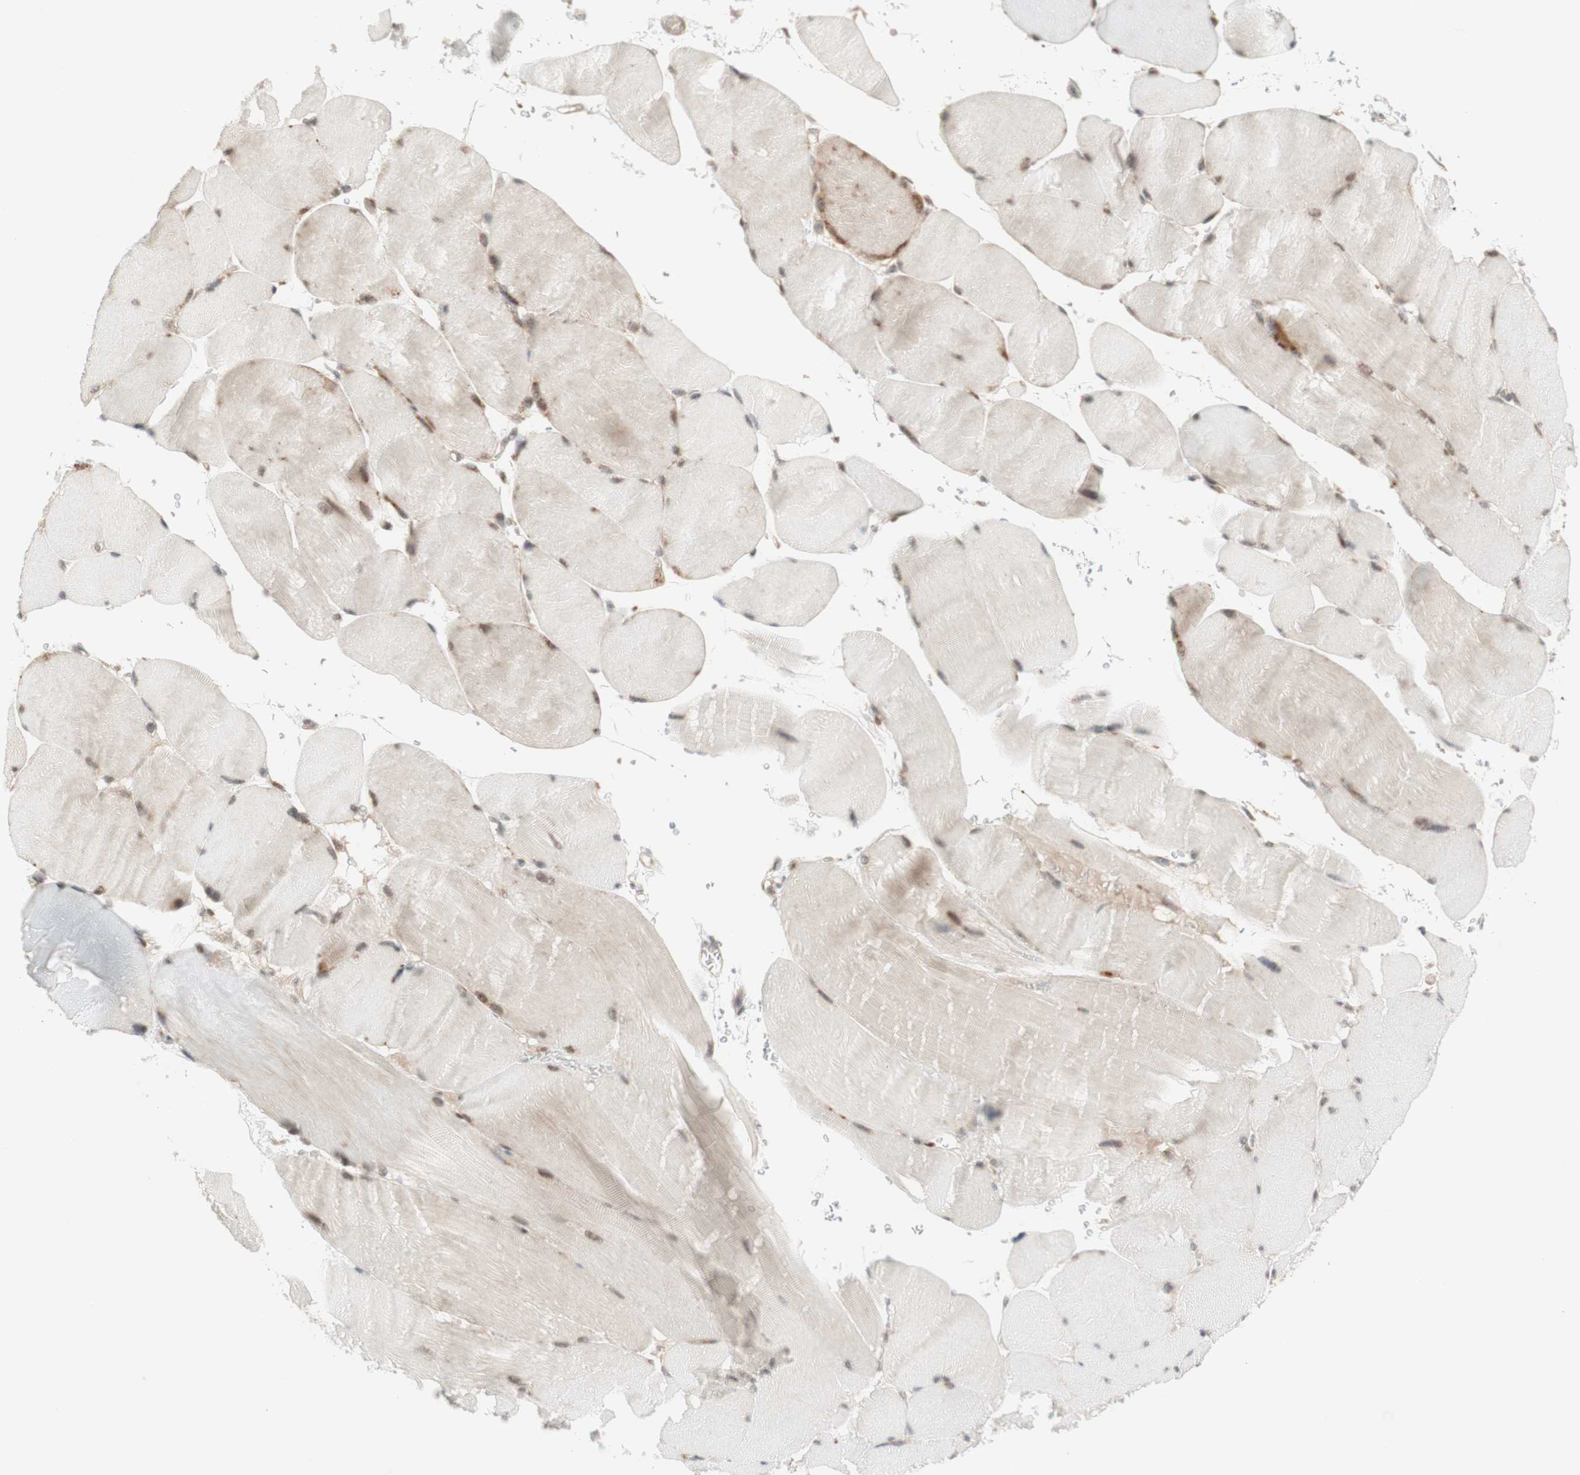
{"staining": {"intensity": "weak", "quantity": ">75%", "location": "cytoplasmic/membranous"}, "tissue": "skeletal muscle", "cell_type": "Myocytes", "image_type": "normal", "snomed": [{"axis": "morphology", "description": "Normal tissue, NOS"}, {"axis": "topography", "description": "Skin"}, {"axis": "topography", "description": "Skeletal muscle"}], "caption": "The immunohistochemical stain labels weak cytoplasmic/membranous expression in myocytes of unremarkable skeletal muscle. The staining is performed using DAB brown chromogen to label protein expression. The nuclei are counter-stained blue using hematoxylin.", "gene": "CYLD", "patient": {"sex": "male", "age": 83}}